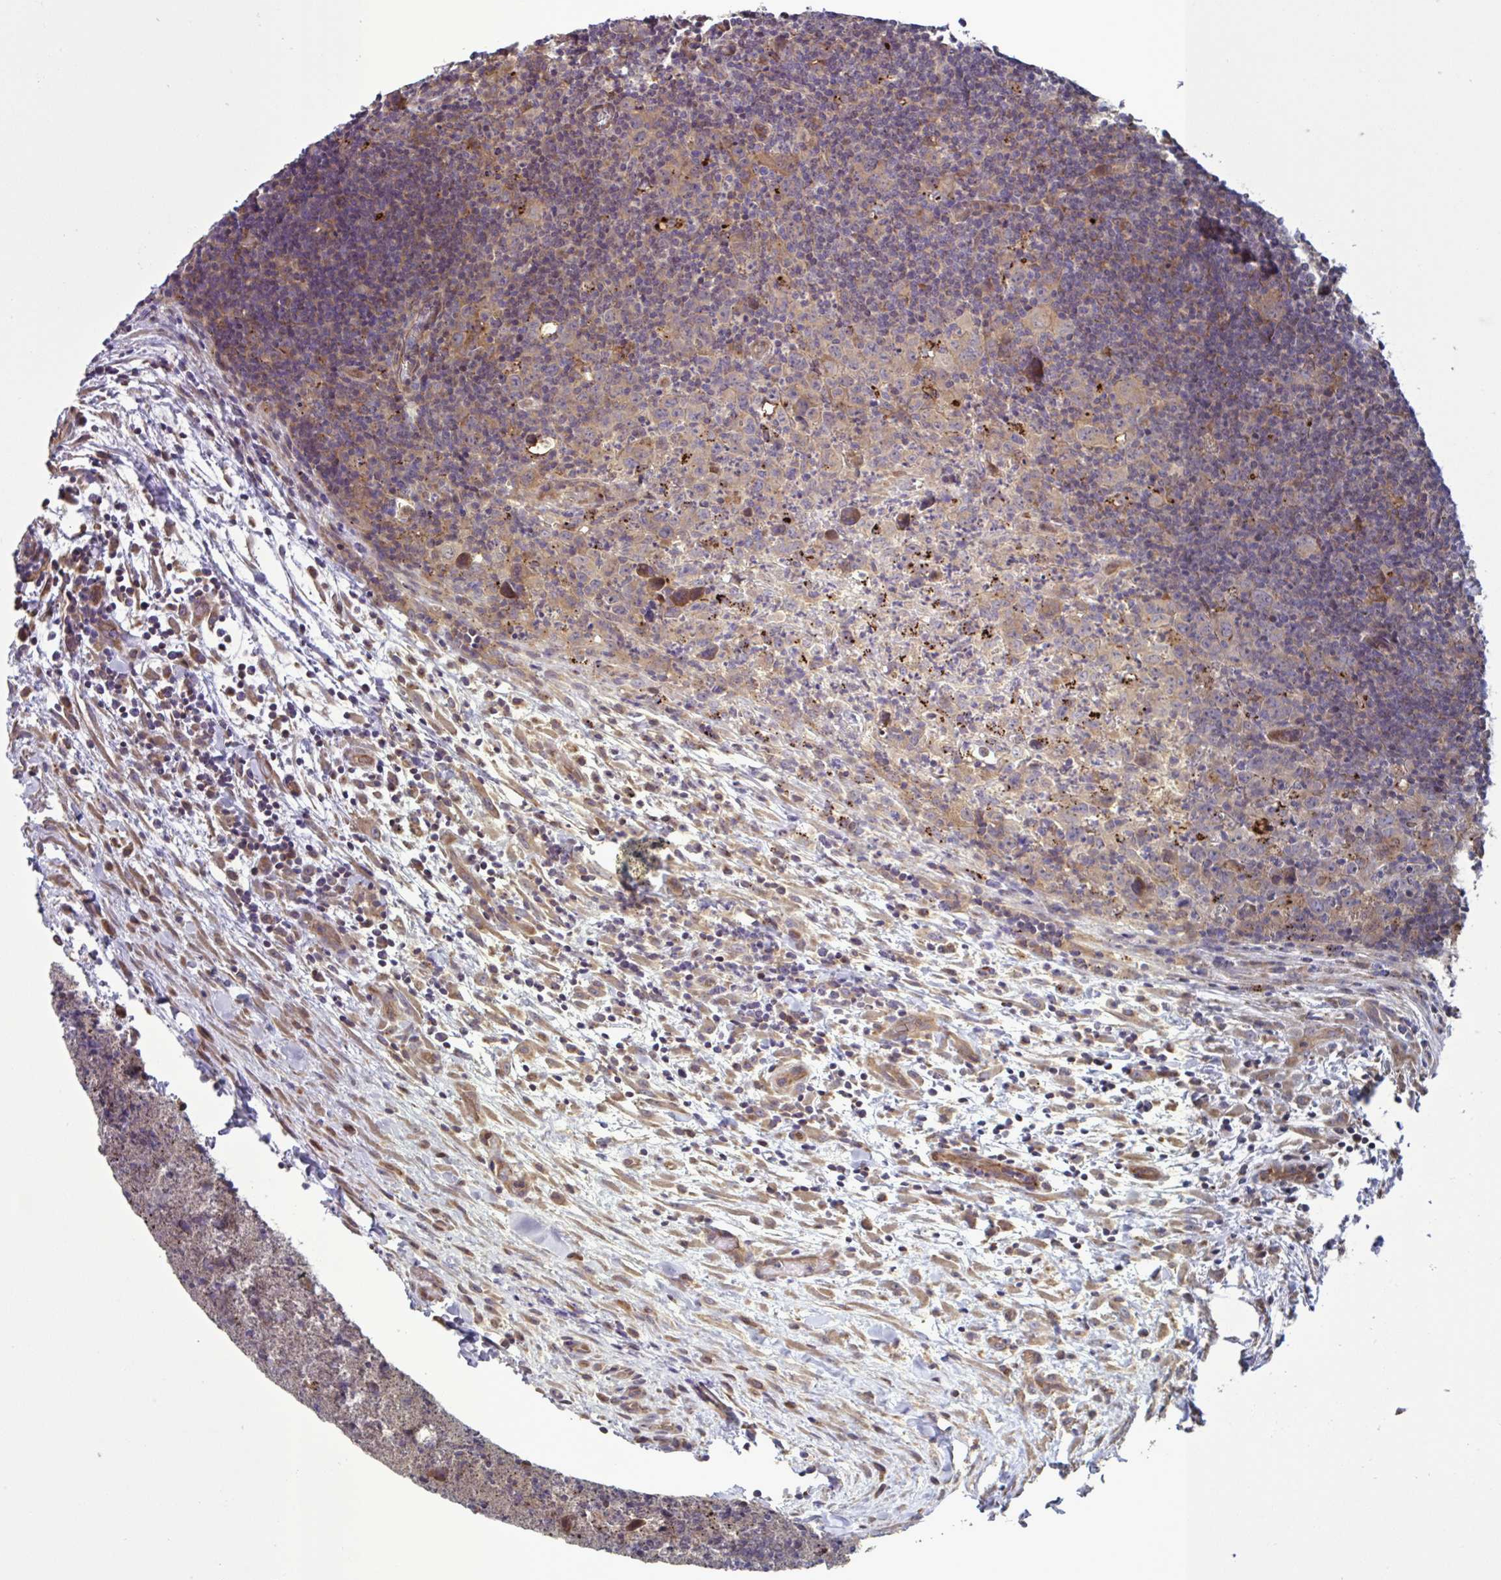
{"staining": {"intensity": "weak", "quantity": ">75%", "location": "cytoplasmic/membranous"}, "tissue": "lymphoma", "cell_type": "Tumor cells", "image_type": "cancer", "snomed": [{"axis": "morphology", "description": "Hodgkin's disease, NOS"}, {"axis": "topography", "description": "Lymph node"}], "caption": "Tumor cells exhibit weak cytoplasmic/membranous staining in about >75% of cells in Hodgkin's disease.", "gene": "GLTP", "patient": {"sex": "female", "age": 18}}